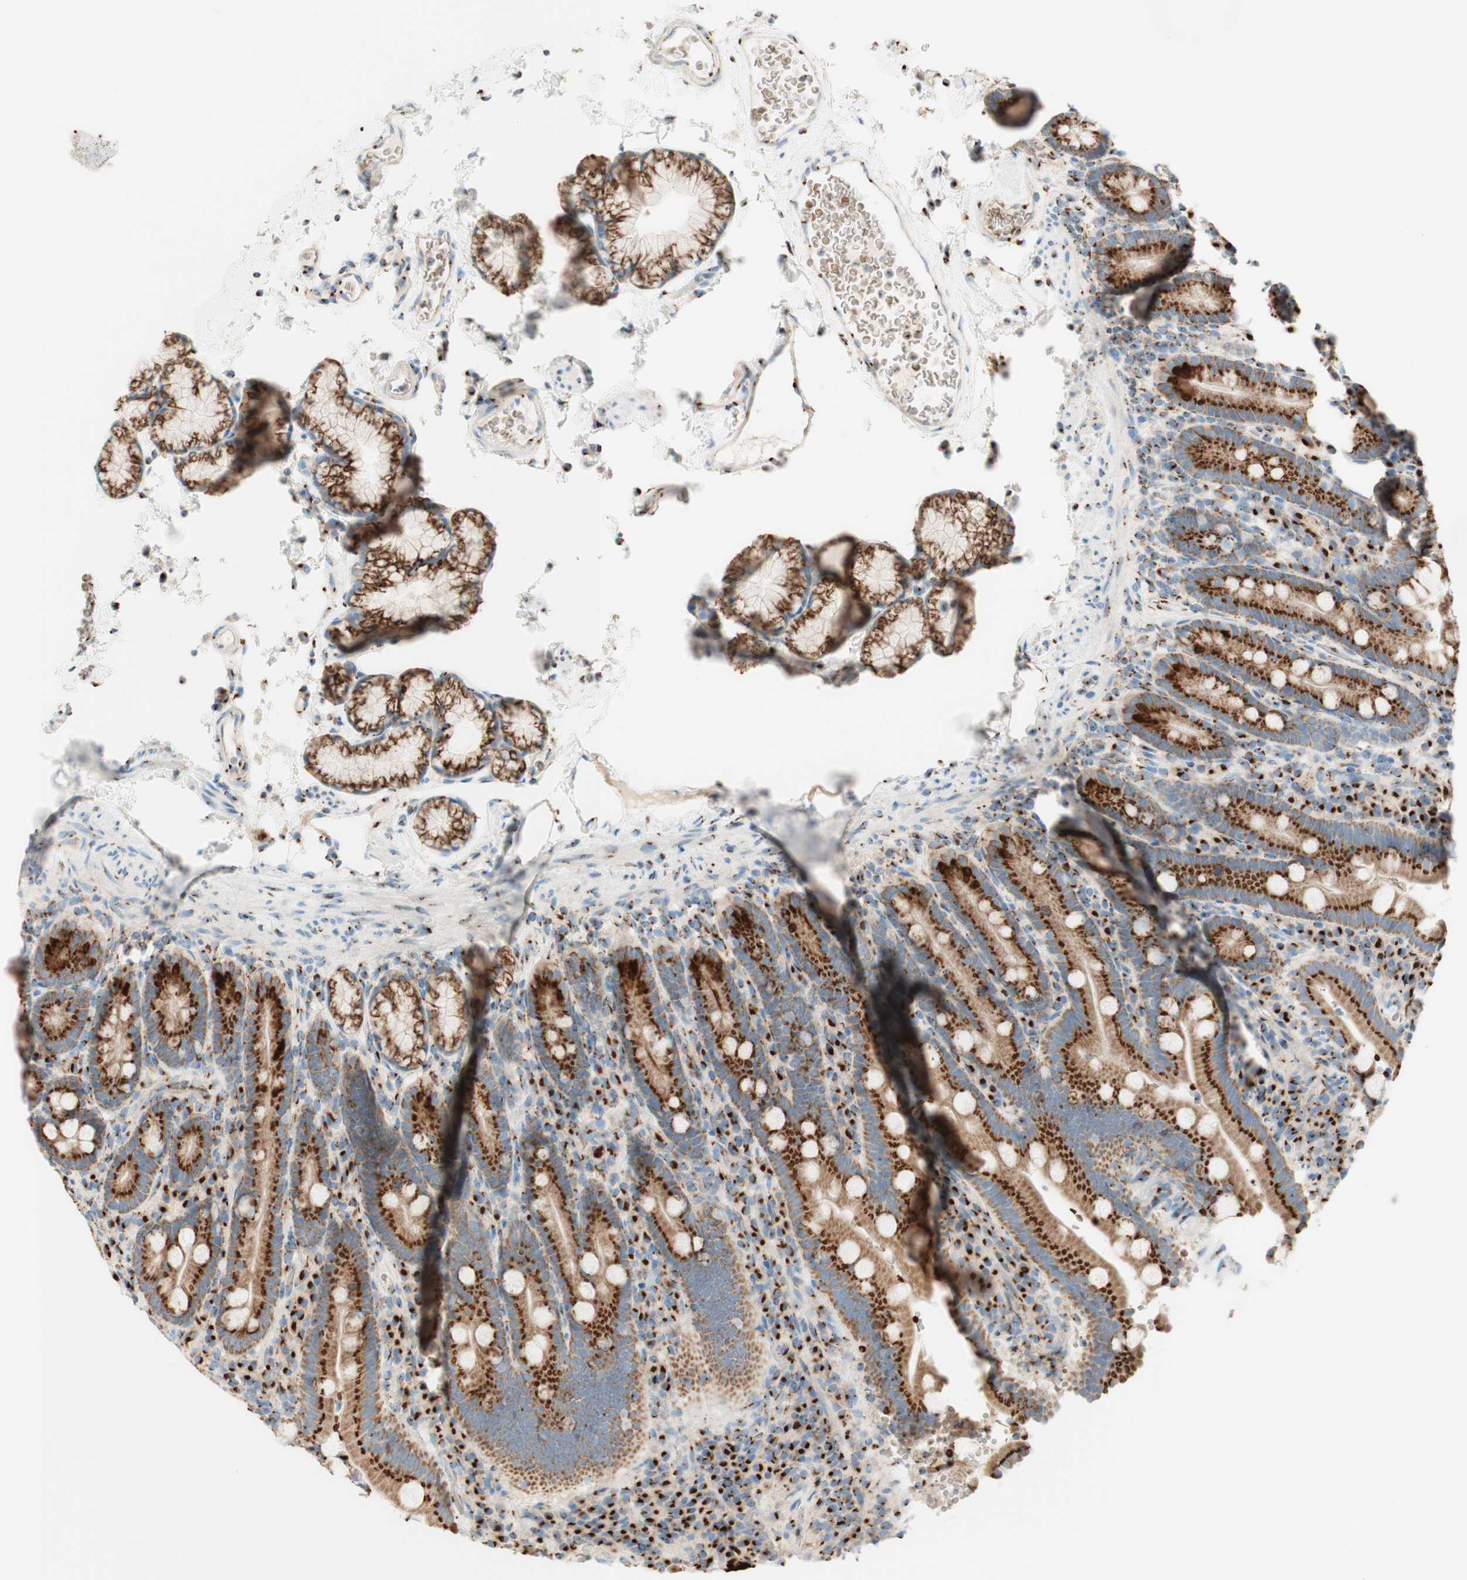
{"staining": {"intensity": "strong", "quantity": ">75%", "location": "cytoplasmic/membranous"}, "tissue": "duodenum", "cell_type": "Glandular cells", "image_type": "normal", "snomed": [{"axis": "morphology", "description": "Normal tissue, NOS"}, {"axis": "topography", "description": "Small intestine, NOS"}], "caption": "Normal duodenum was stained to show a protein in brown. There is high levels of strong cytoplasmic/membranous staining in about >75% of glandular cells. The staining was performed using DAB (3,3'-diaminobenzidine) to visualize the protein expression in brown, while the nuclei were stained in blue with hematoxylin (Magnification: 20x).", "gene": "GOLGB1", "patient": {"sex": "female", "age": 71}}